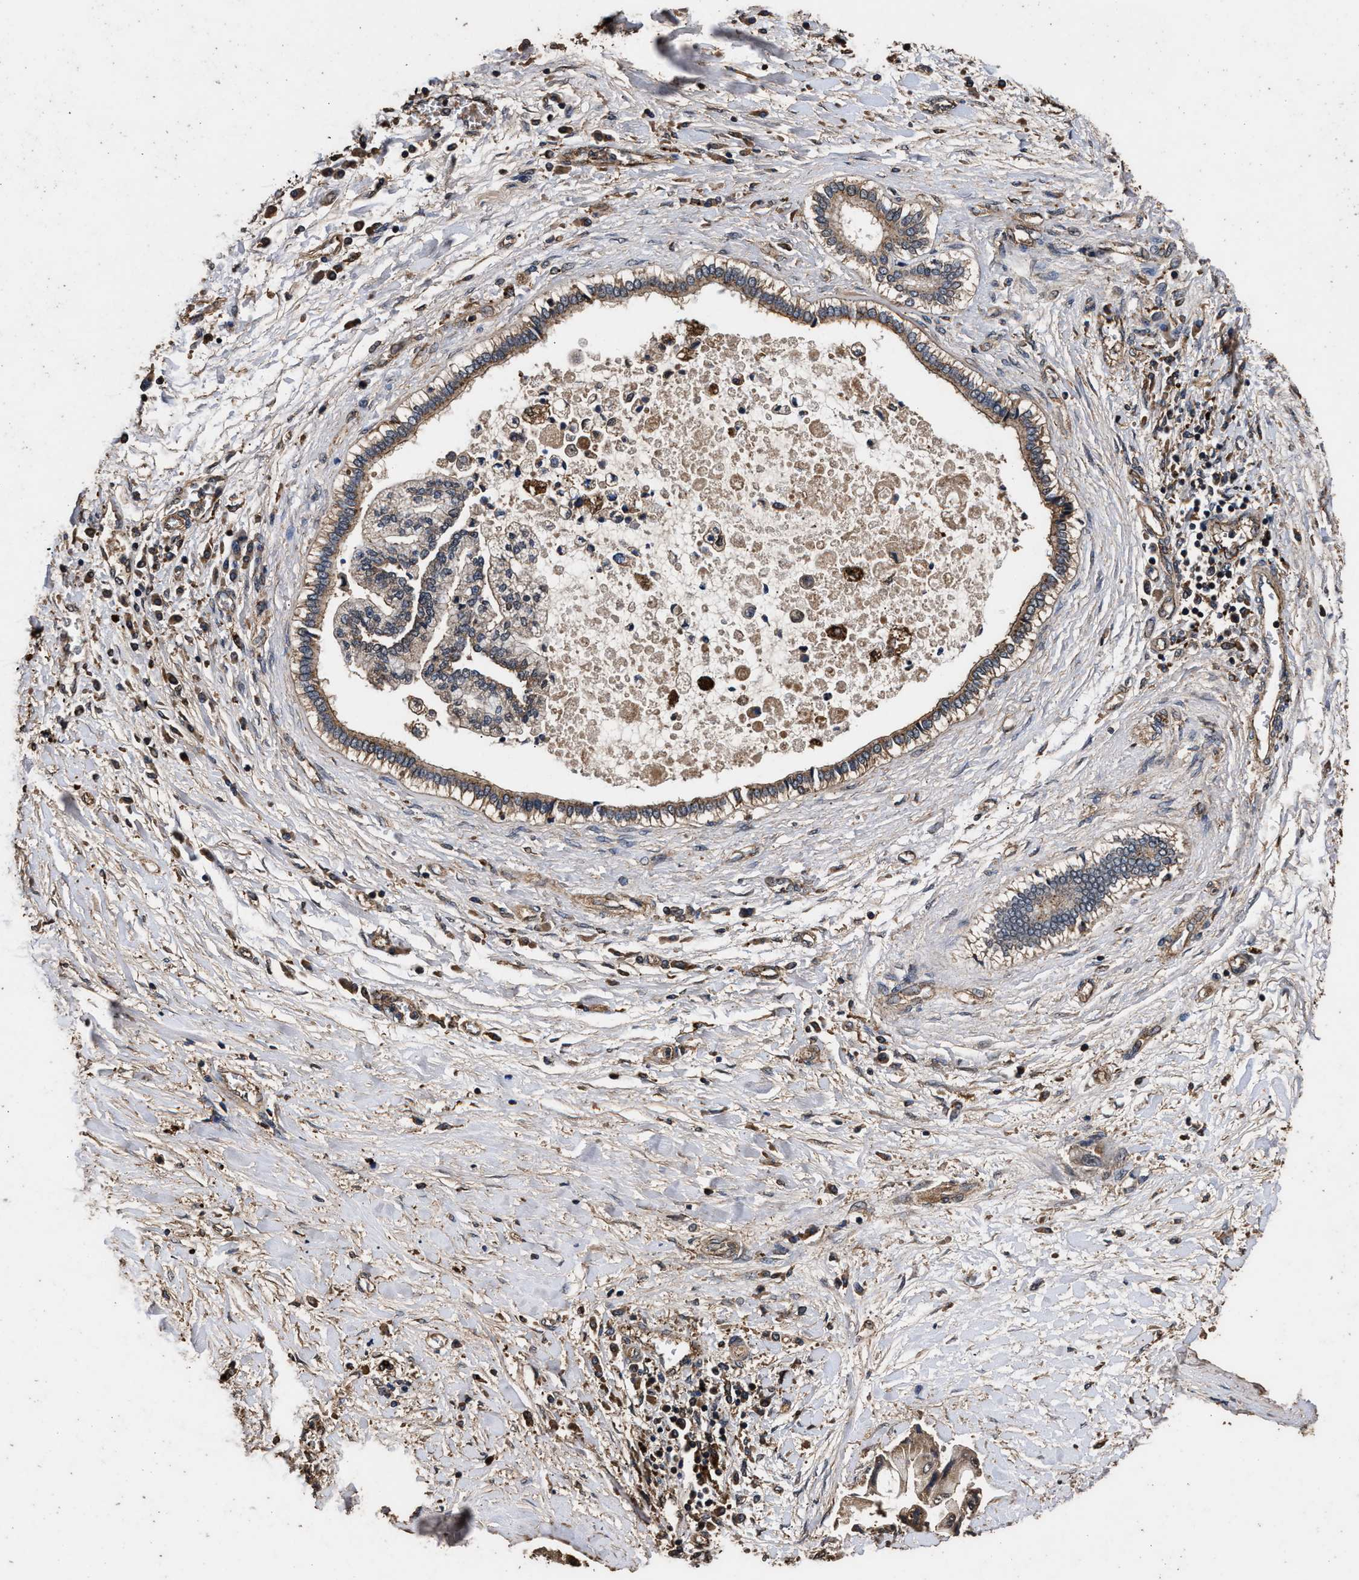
{"staining": {"intensity": "weak", "quantity": ">75%", "location": "cytoplasmic/membranous"}, "tissue": "liver cancer", "cell_type": "Tumor cells", "image_type": "cancer", "snomed": [{"axis": "morphology", "description": "Cholangiocarcinoma"}, {"axis": "topography", "description": "Liver"}], "caption": "Protein staining shows weak cytoplasmic/membranous staining in about >75% of tumor cells in liver cholangiocarcinoma.", "gene": "KYAT1", "patient": {"sex": "male", "age": 50}}